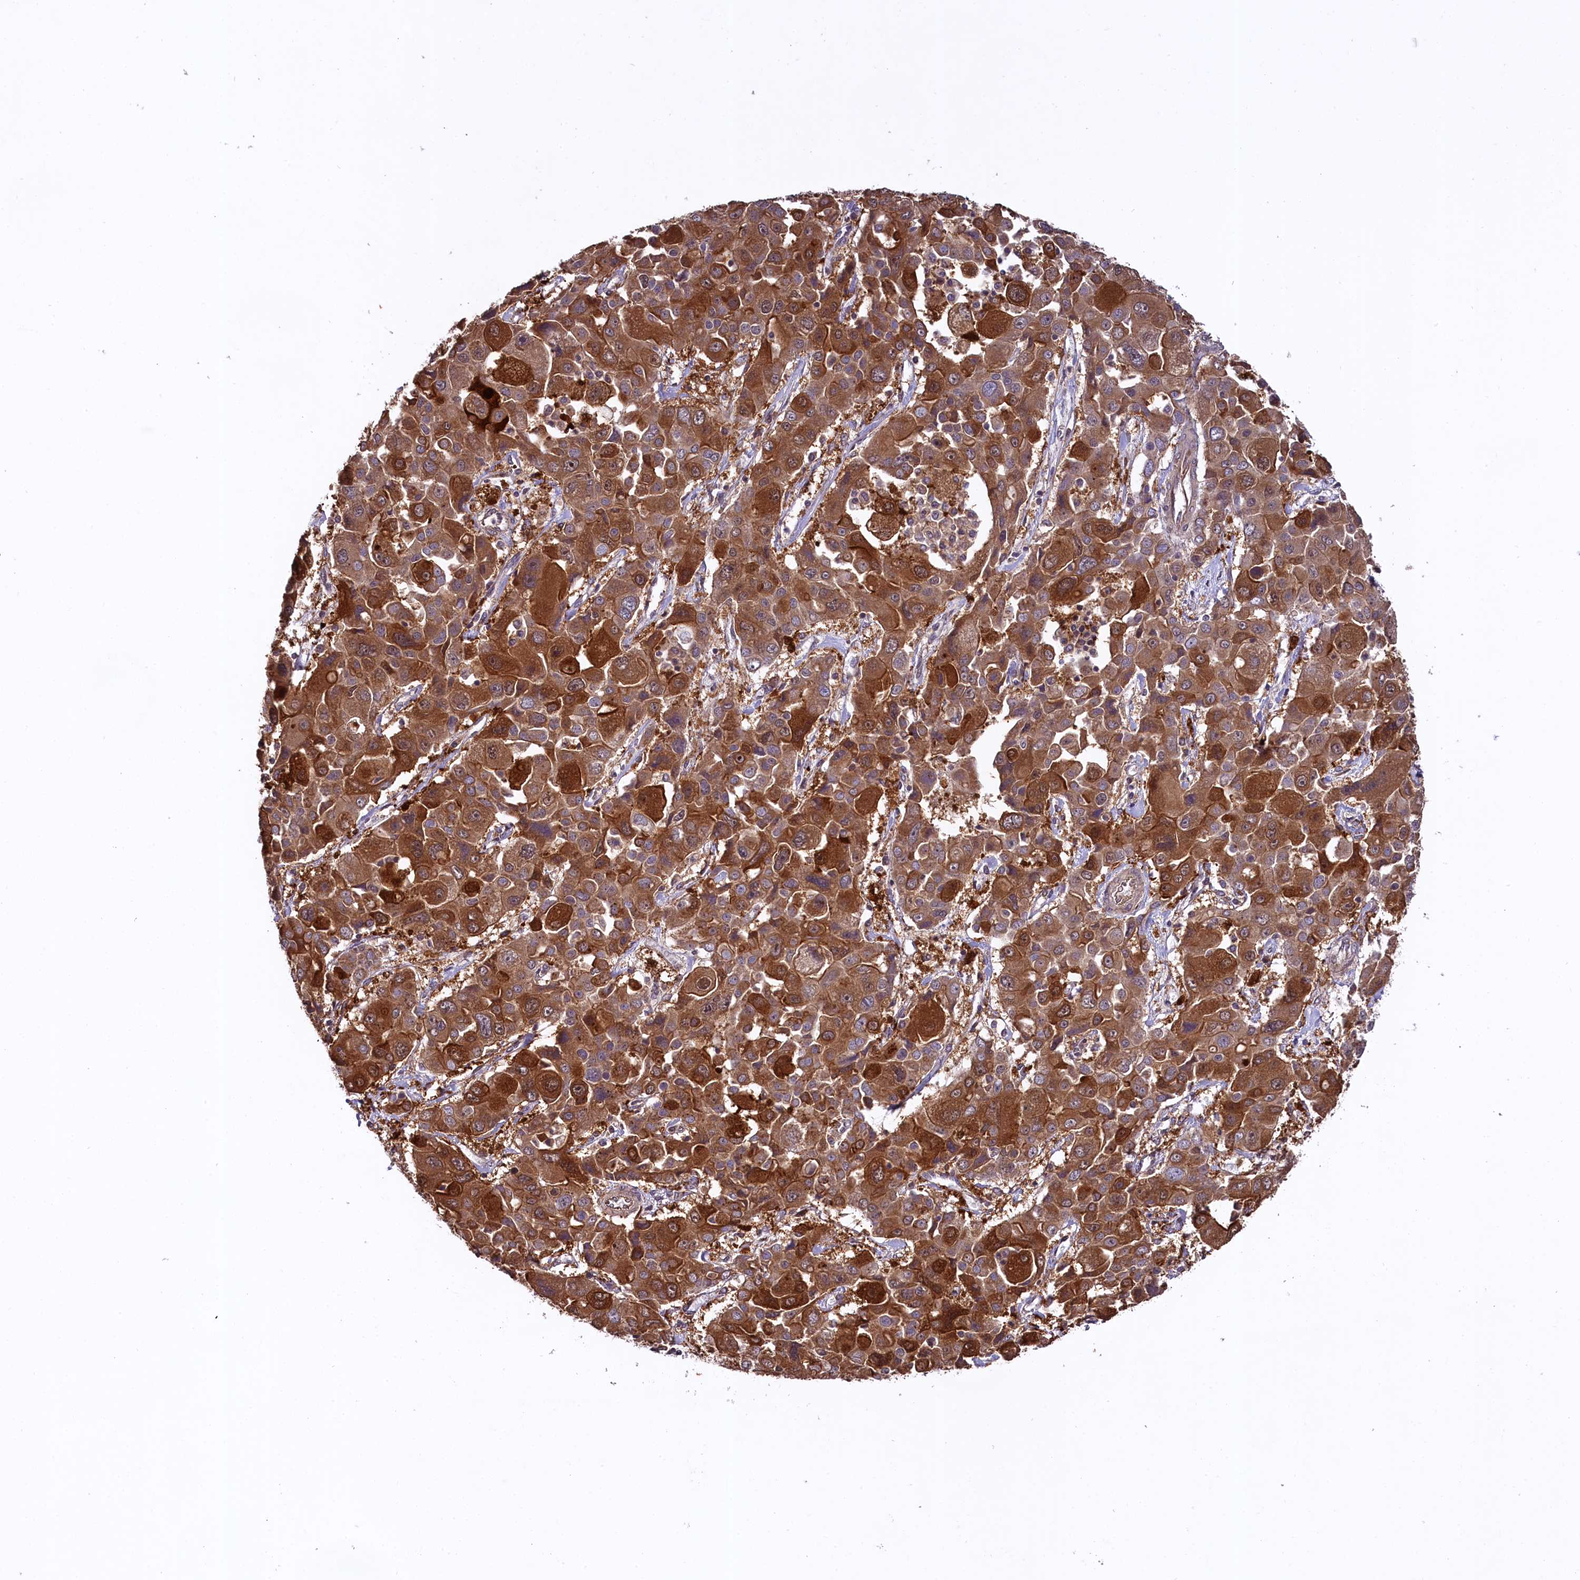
{"staining": {"intensity": "strong", "quantity": ">75%", "location": "cytoplasmic/membranous"}, "tissue": "liver cancer", "cell_type": "Tumor cells", "image_type": "cancer", "snomed": [{"axis": "morphology", "description": "Cholangiocarcinoma"}, {"axis": "topography", "description": "Liver"}], "caption": "A high-resolution histopathology image shows immunohistochemistry (IHC) staining of liver cholangiocarcinoma, which shows strong cytoplasmic/membranous staining in about >75% of tumor cells.", "gene": "DOHH", "patient": {"sex": "male", "age": 67}}